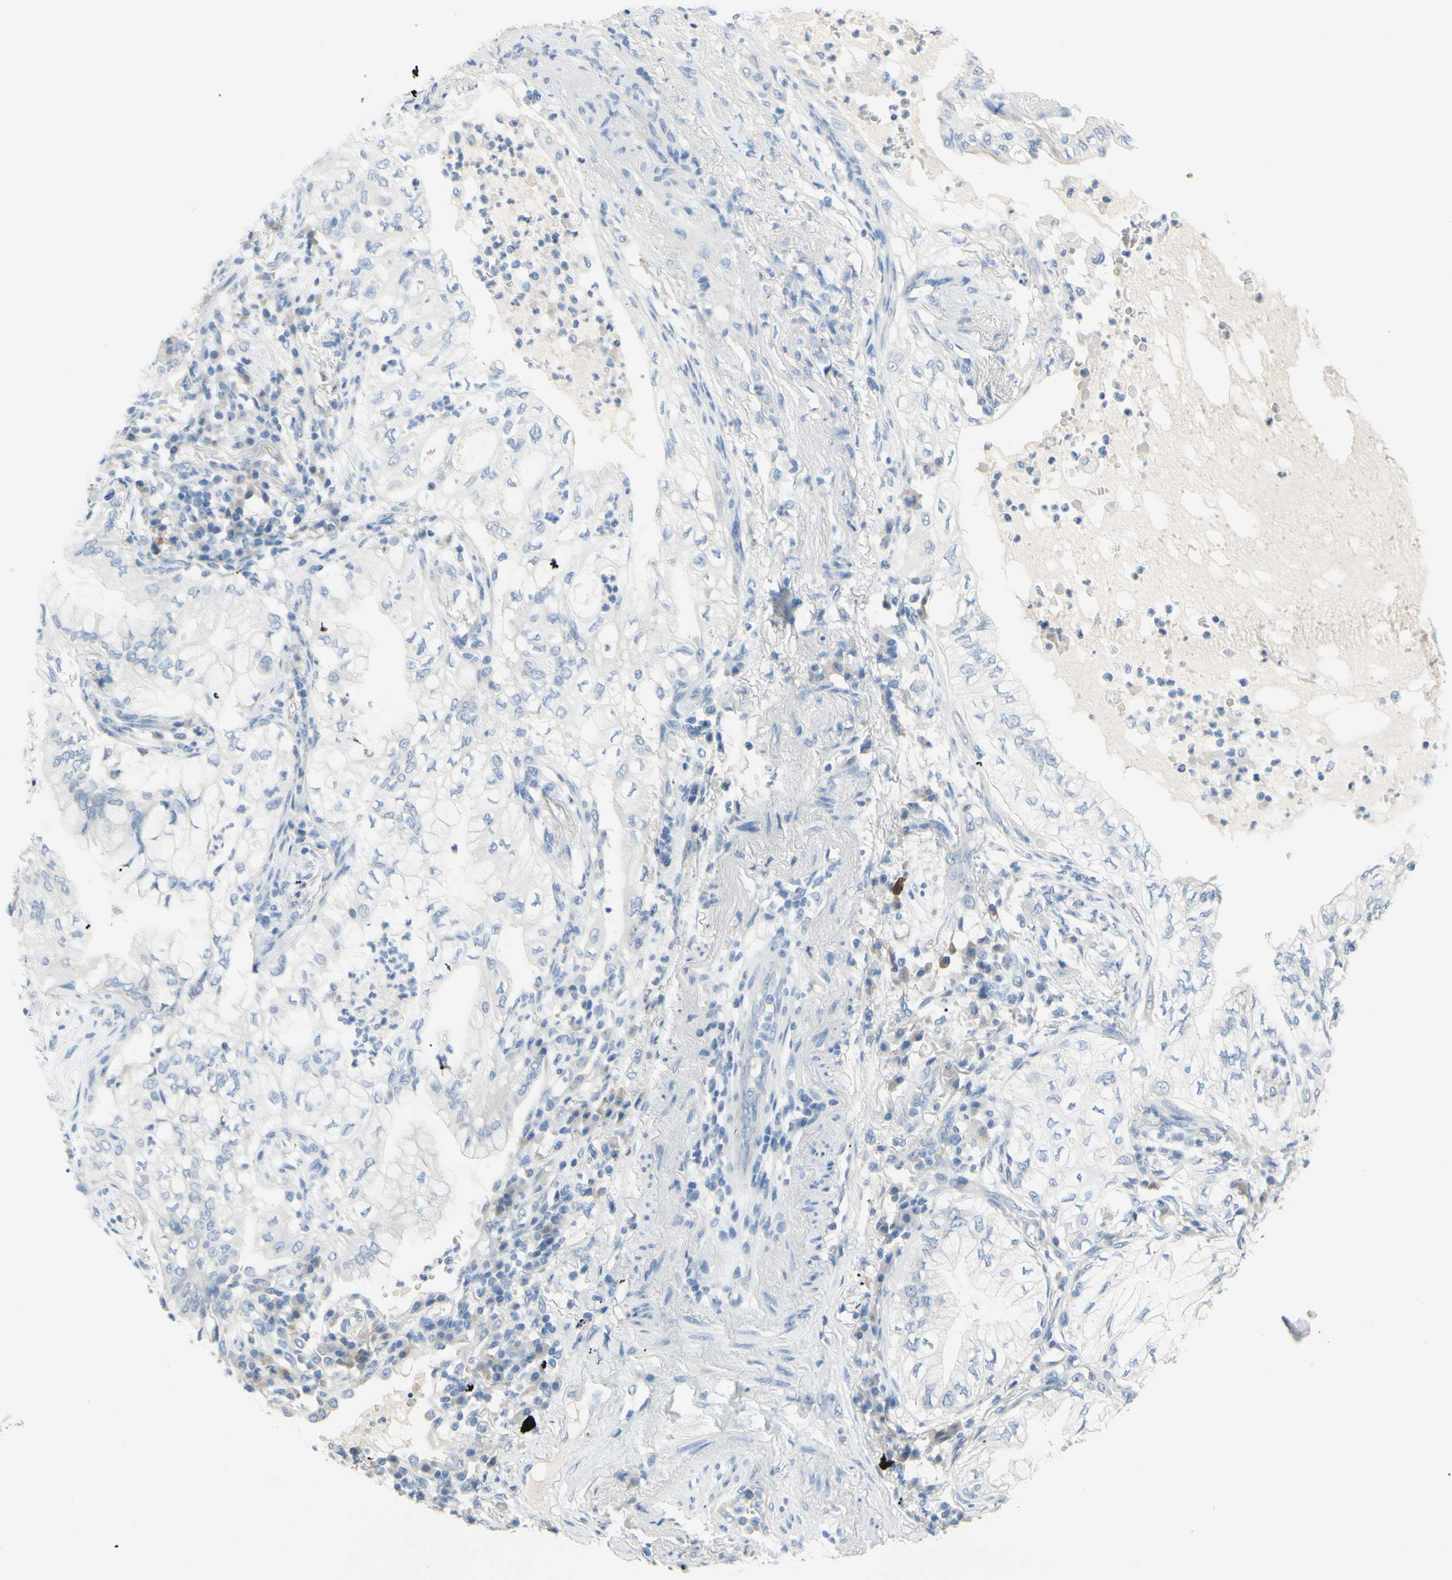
{"staining": {"intensity": "negative", "quantity": "none", "location": "none"}, "tissue": "lung cancer", "cell_type": "Tumor cells", "image_type": "cancer", "snomed": [{"axis": "morphology", "description": "Adenocarcinoma, NOS"}, {"axis": "topography", "description": "Lung"}], "caption": "The photomicrograph exhibits no staining of tumor cells in lung adenocarcinoma.", "gene": "DCT", "patient": {"sex": "female", "age": 70}}